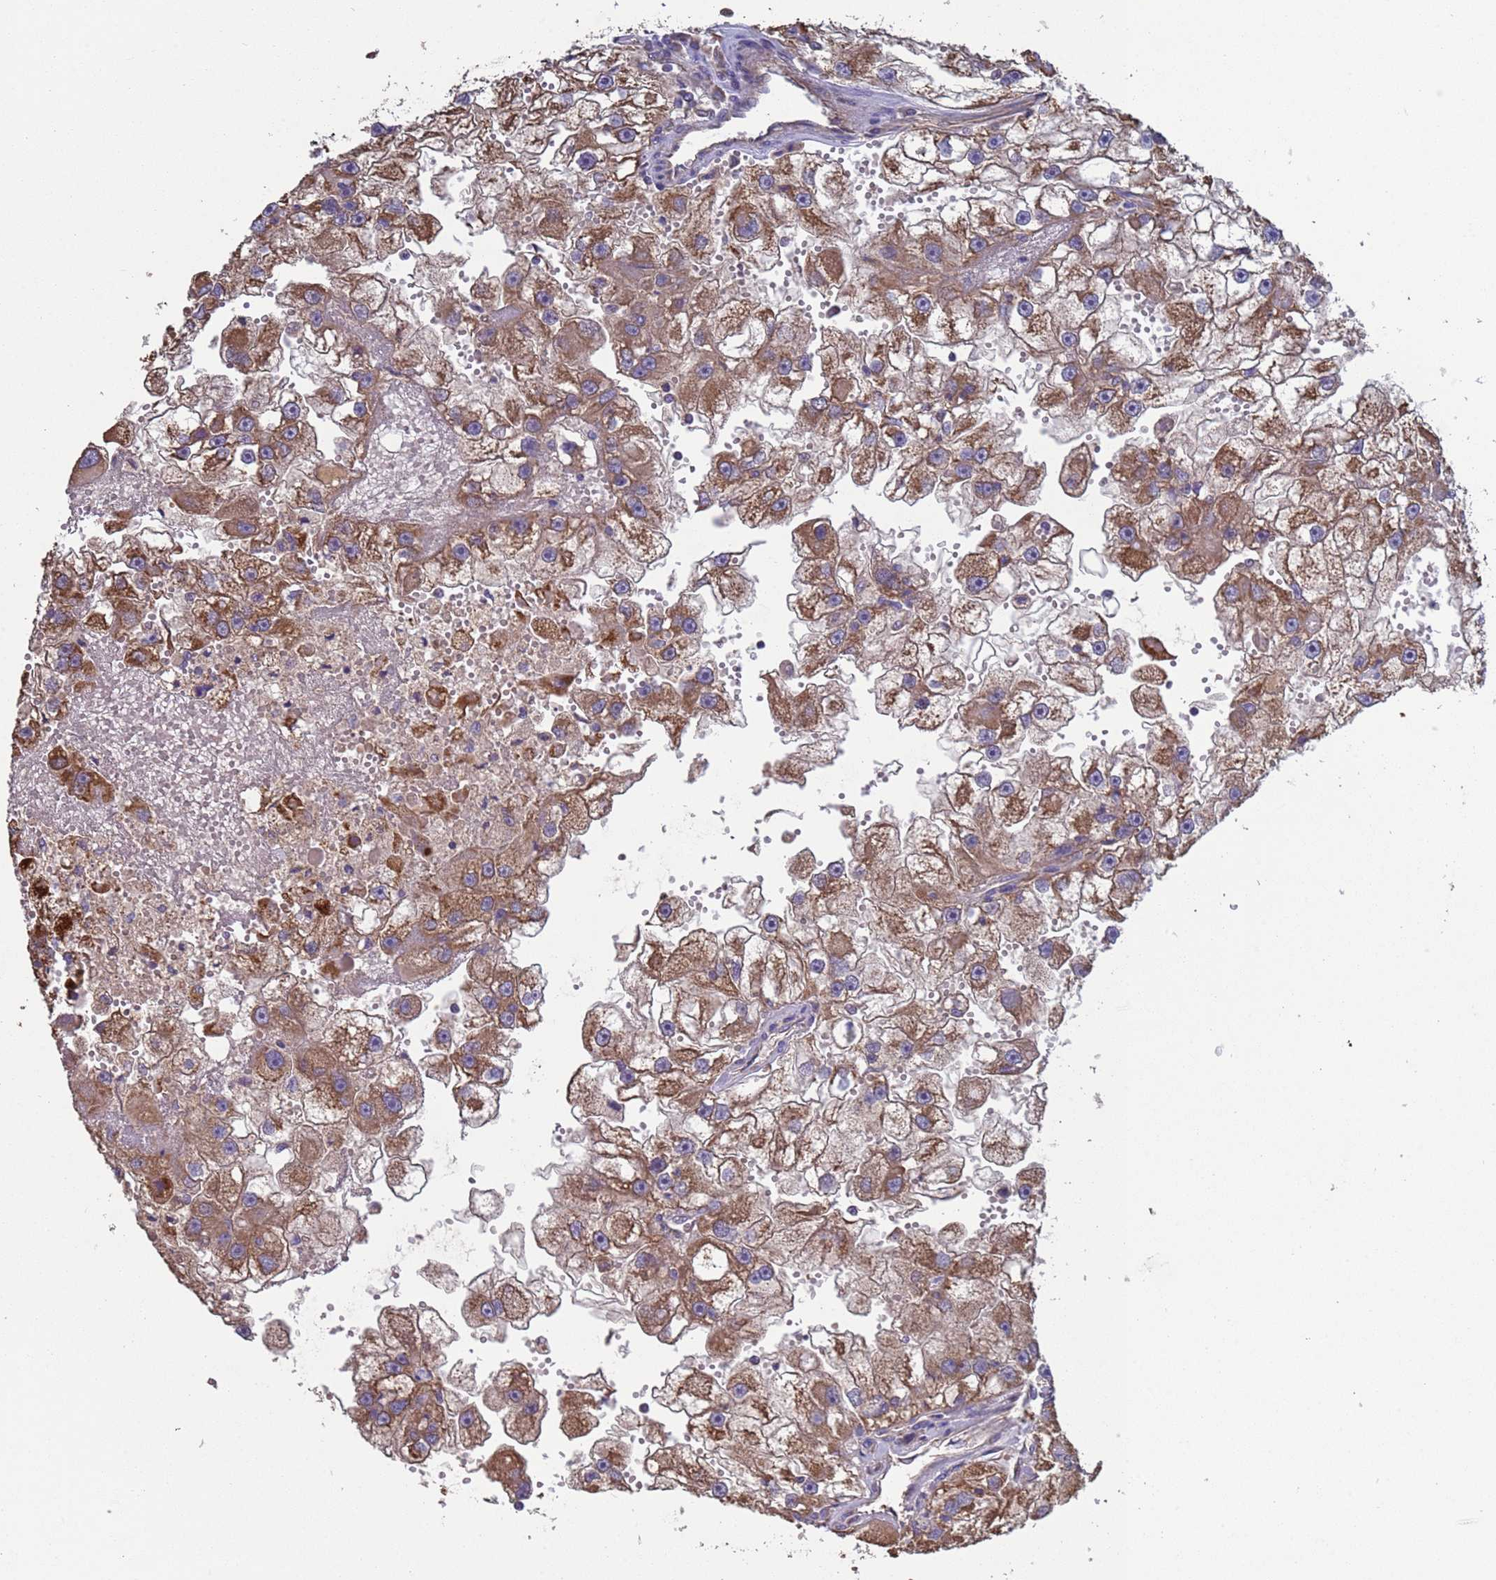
{"staining": {"intensity": "moderate", "quantity": ">75%", "location": "cytoplasmic/membranous"}, "tissue": "renal cancer", "cell_type": "Tumor cells", "image_type": "cancer", "snomed": [{"axis": "morphology", "description": "Adenocarcinoma, NOS"}, {"axis": "topography", "description": "Kidney"}], "caption": "DAB (3,3'-diaminobenzidine) immunohistochemical staining of renal cancer demonstrates moderate cytoplasmic/membranous protein expression in about >75% of tumor cells.", "gene": "EEF1AKMT1", "patient": {"sex": "male", "age": 63}}